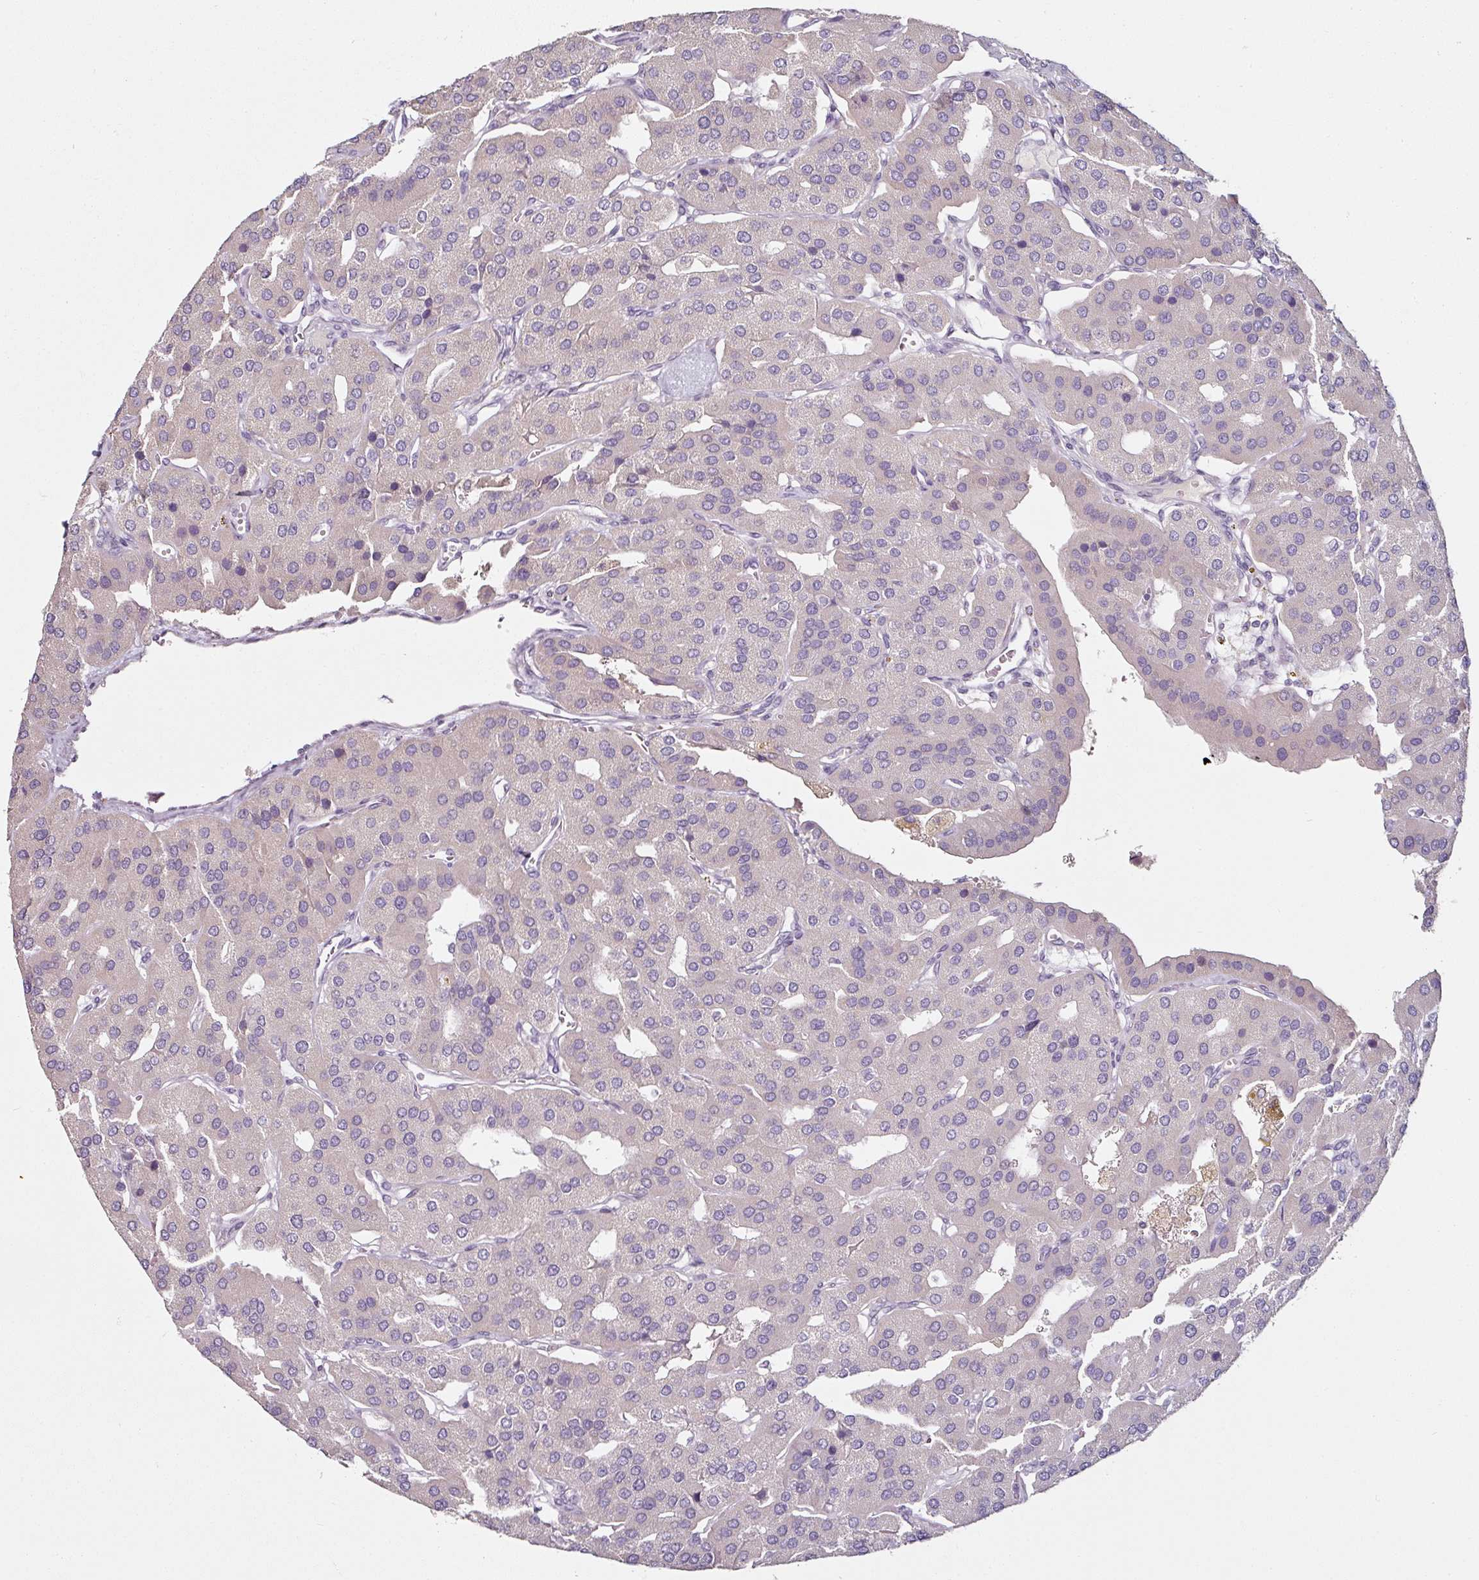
{"staining": {"intensity": "negative", "quantity": "none", "location": "none"}, "tissue": "parathyroid gland", "cell_type": "Glandular cells", "image_type": "normal", "snomed": [{"axis": "morphology", "description": "Normal tissue, NOS"}, {"axis": "morphology", "description": "Adenoma, NOS"}, {"axis": "topography", "description": "Parathyroid gland"}], "caption": "DAB immunohistochemical staining of normal parathyroid gland reveals no significant staining in glandular cells. (DAB immunohistochemistry (IHC), high magnification).", "gene": "CAP2", "patient": {"sex": "female", "age": 86}}